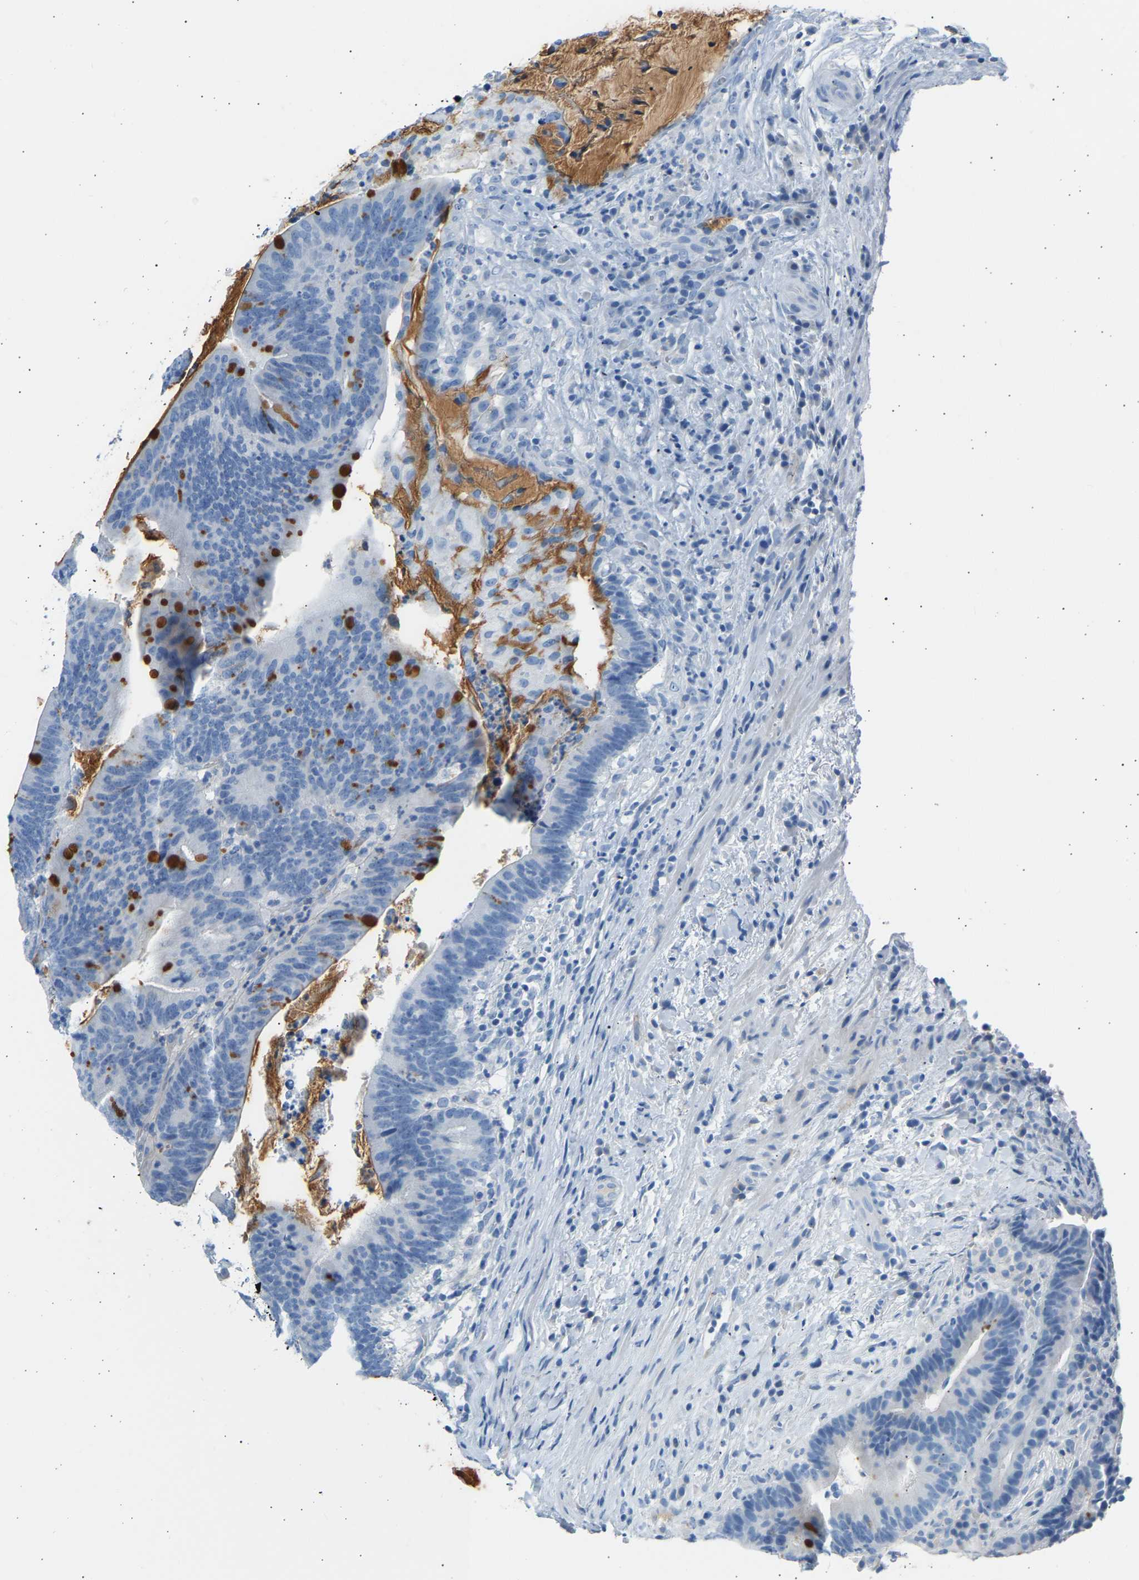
{"staining": {"intensity": "strong", "quantity": "<25%", "location": "cytoplasmic/membranous"}, "tissue": "colorectal cancer", "cell_type": "Tumor cells", "image_type": "cancer", "snomed": [{"axis": "morphology", "description": "Adenocarcinoma, NOS"}, {"axis": "topography", "description": "Colon"}], "caption": "Protein expression analysis of human colorectal adenocarcinoma reveals strong cytoplasmic/membranous expression in about <25% of tumor cells.", "gene": "GNAS", "patient": {"sex": "female", "age": 66}}